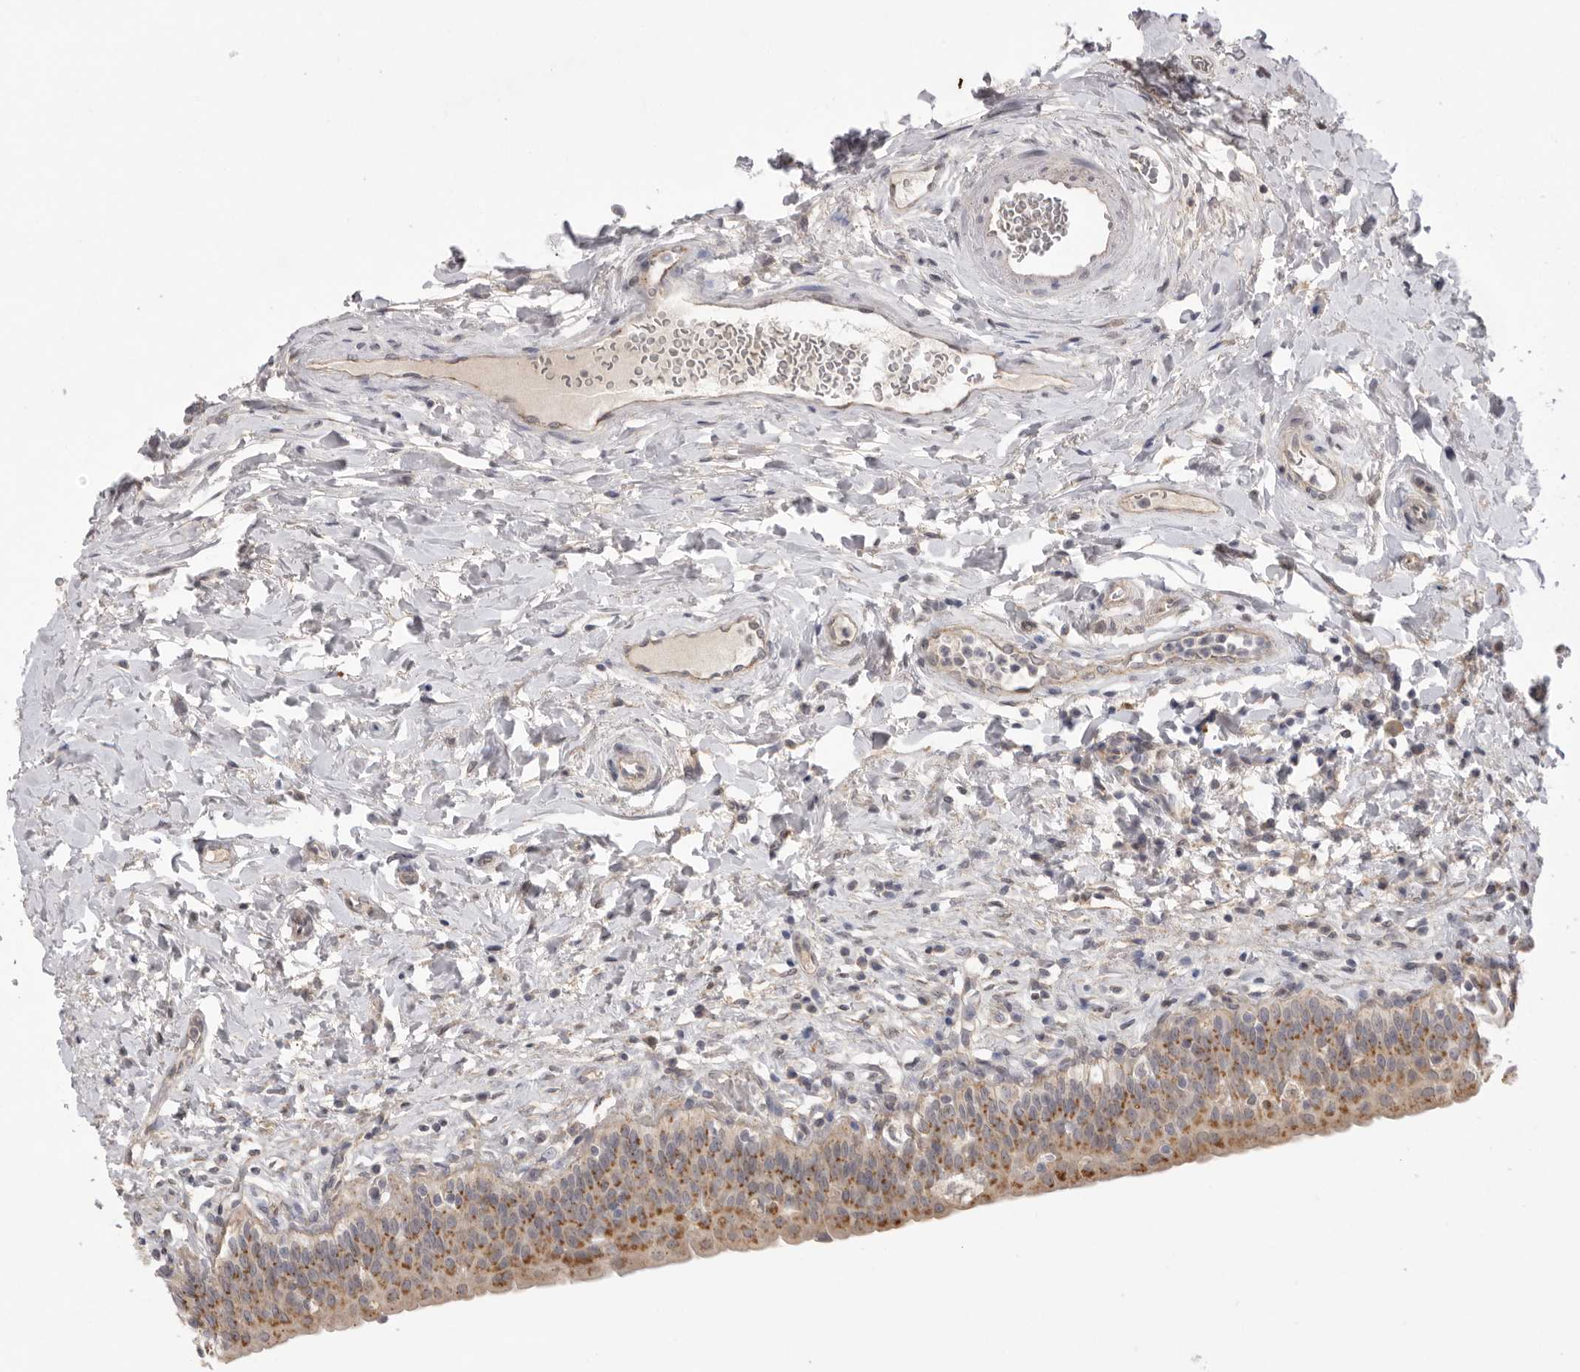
{"staining": {"intensity": "moderate", "quantity": ">75%", "location": "cytoplasmic/membranous"}, "tissue": "urinary bladder", "cell_type": "Urothelial cells", "image_type": "normal", "snomed": [{"axis": "morphology", "description": "Normal tissue, NOS"}, {"axis": "topography", "description": "Urinary bladder"}], "caption": "Protein expression by IHC shows moderate cytoplasmic/membranous positivity in approximately >75% of urothelial cells in normal urinary bladder. The protein of interest is shown in brown color, while the nuclei are stained blue.", "gene": "TLR3", "patient": {"sex": "male", "age": 83}}